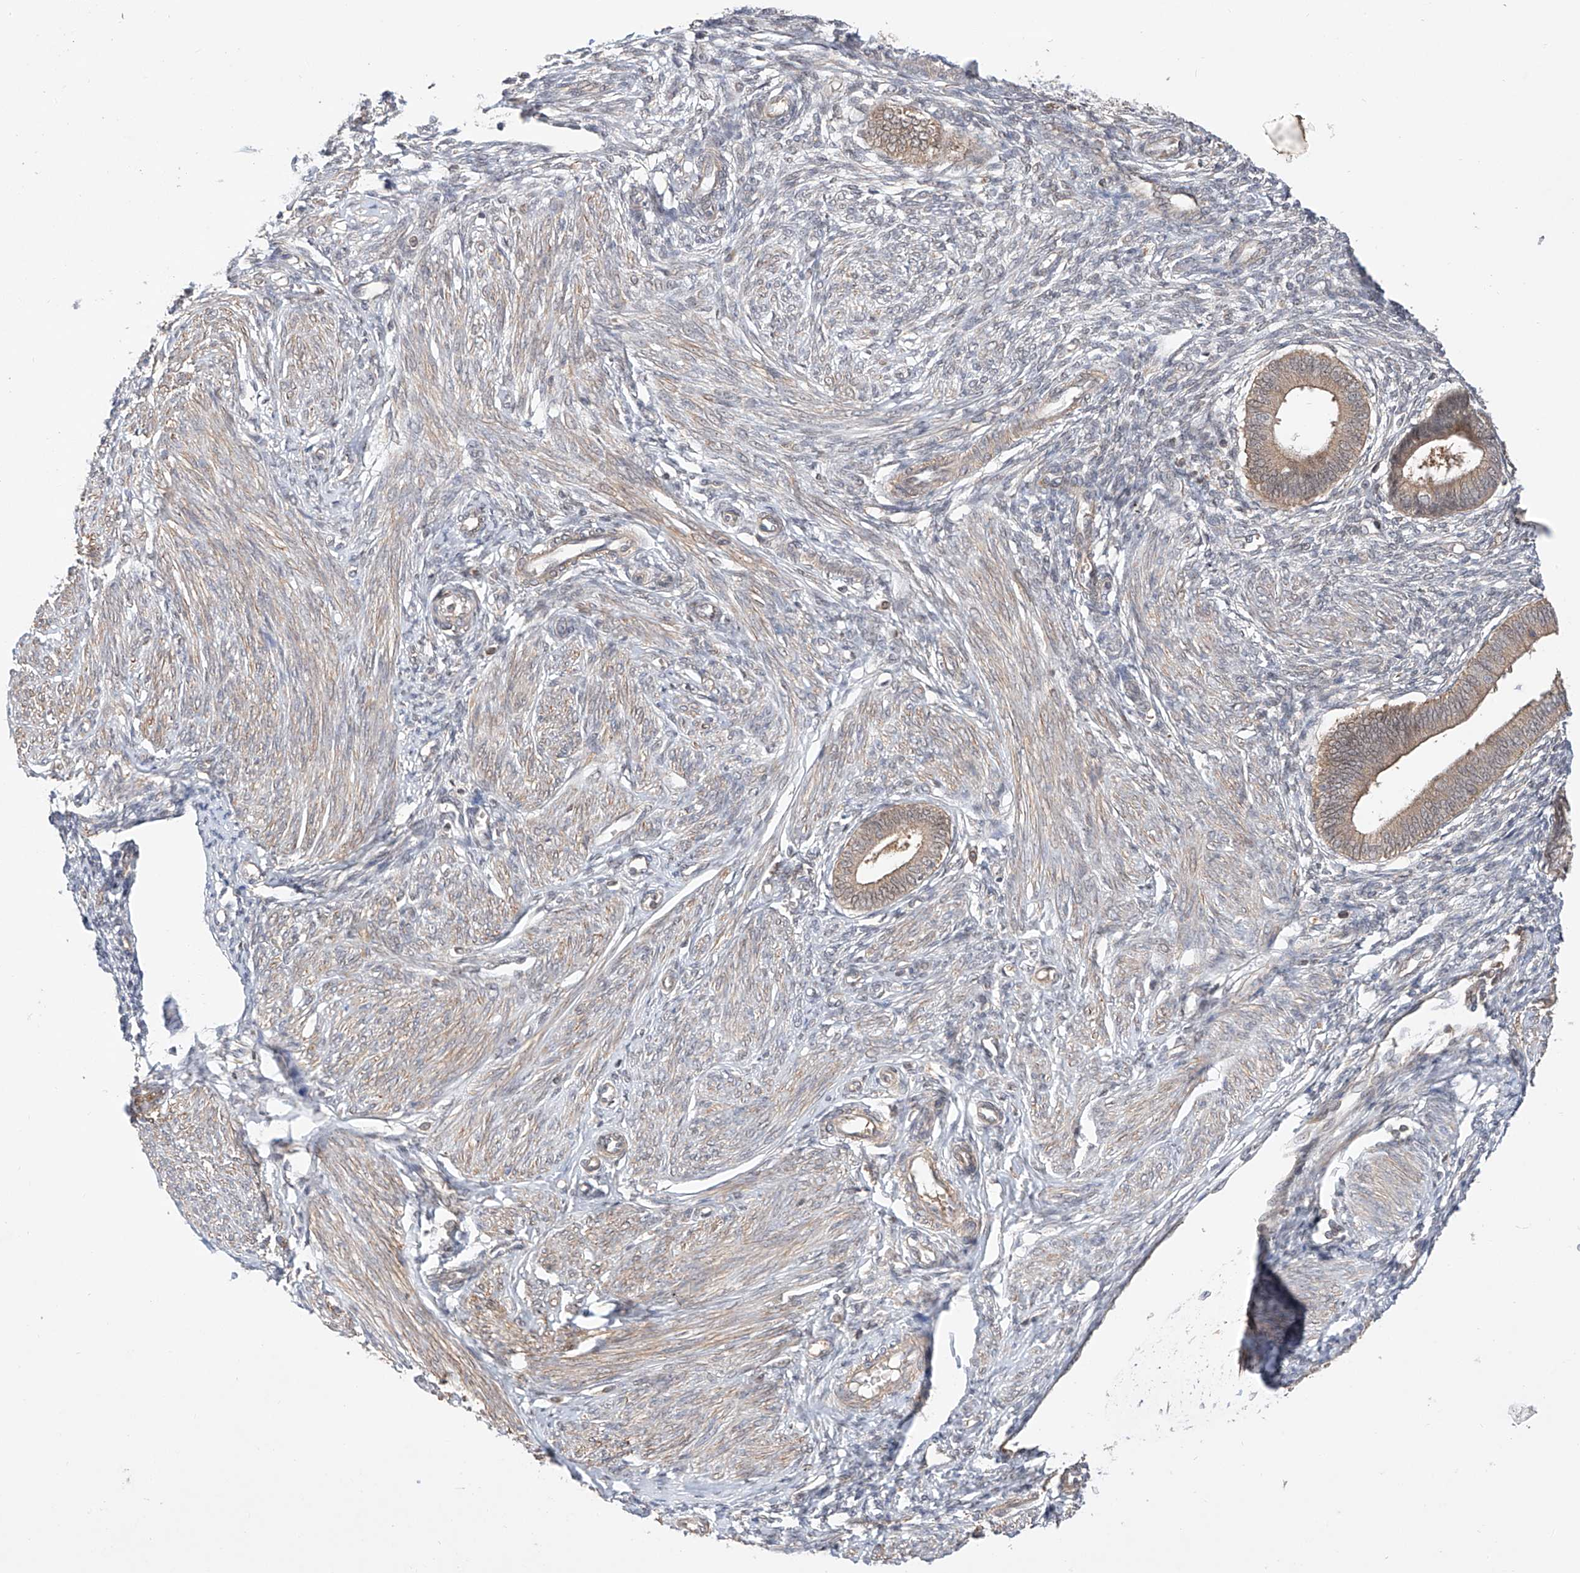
{"staining": {"intensity": "negative", "quantity": "none", "location": "none"}, "tissue": "endometrium", "cell_type": "Cells in endometrial stroma", "image_type": "normal", "snomed": [{"axis": "morphology", "description": "Normal tissue, NOS"}, {"axis": "topography", "description": "Endometrium"}], "caption": "Endometrium stained for a protein using IHC demonstrates no expression cells in endometrial stroma.", "gene": "TSR2", "patient": {"sex": "female", "age": 46}}